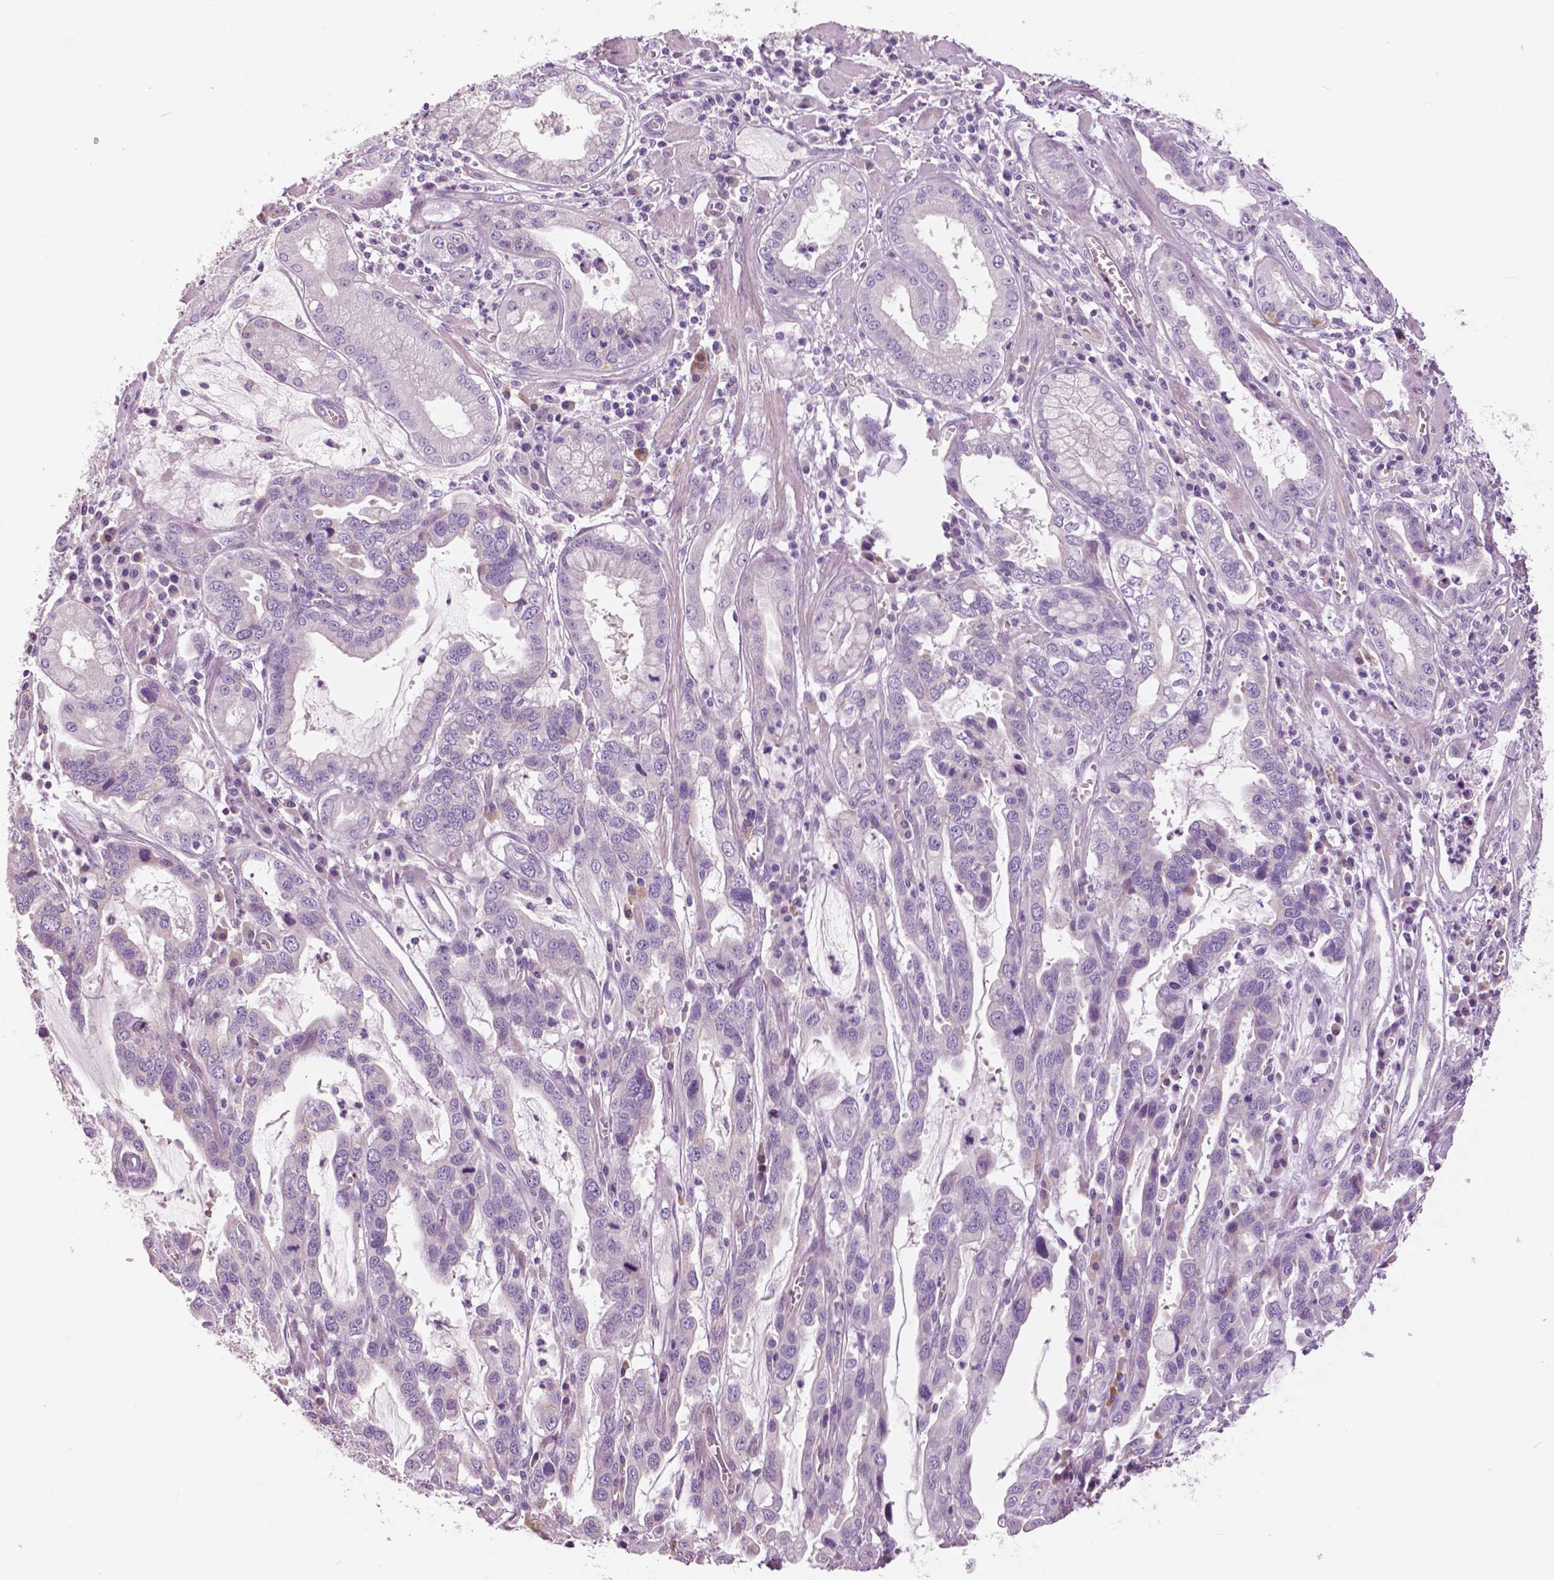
{"staining": {"intensity": "negative", "quantity": "none", "location": "none"}, "tissue": "stomach cancer", "cell_type": "Tumor cells", "image_type": "cancer", "snomed": [{"axis": "morphology", "description": "Adenocarcinoma, NOS"}, {"axis": "topography", "description": "Stomach, lower"}], "caption": "Immunohistochemistry photomicrograph of human adenocarcinoma (stomach) stained for a protein (brown), which demonstrates no staining in tumor cells. (DAB immunohistochemistry (IHC) with hematoxylin counter stain).", "gene": "SERPINI1", "patient": {"sex": "female", "age": 76}}